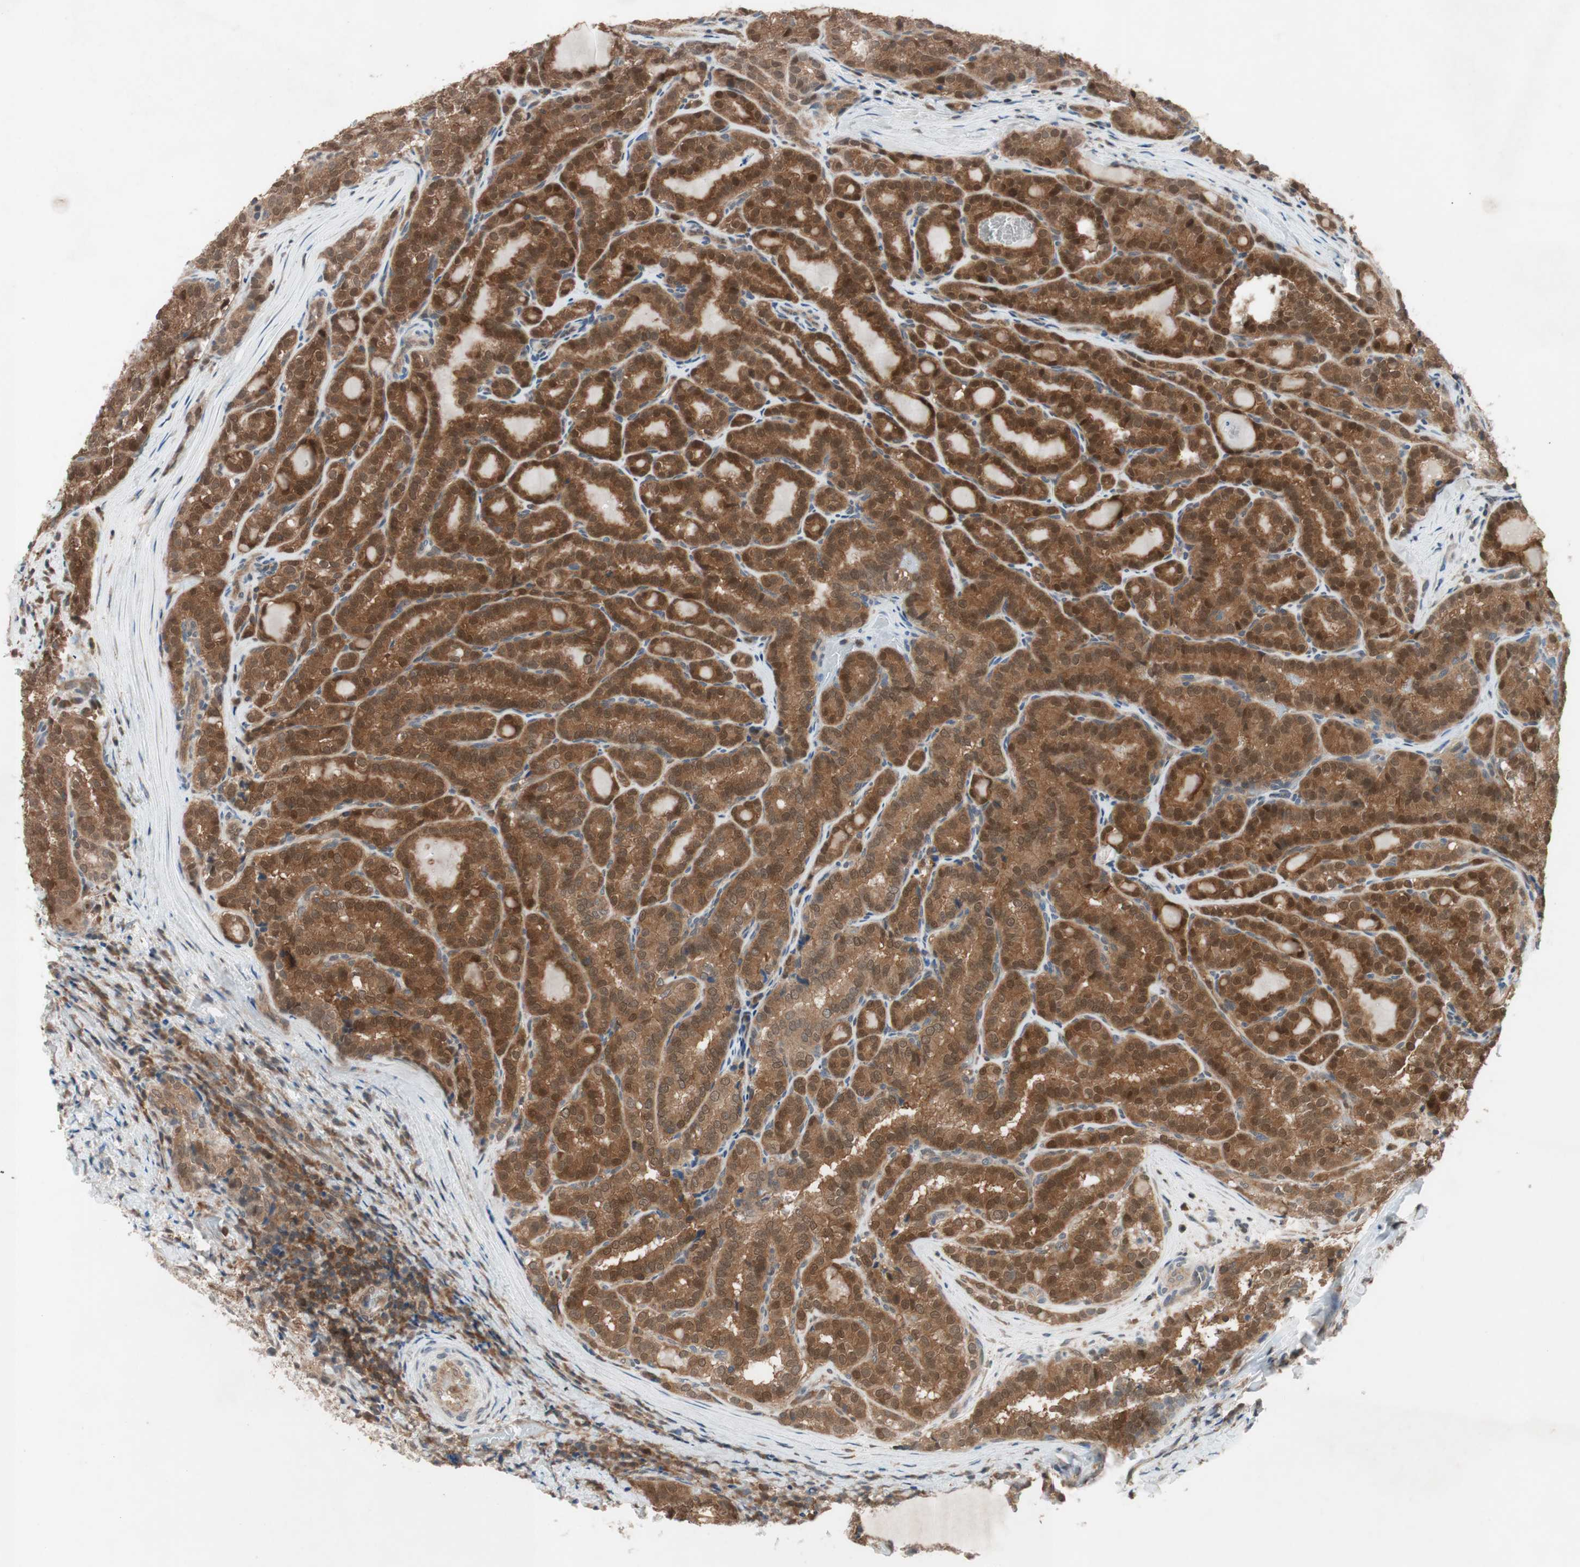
{"staining": {"intensity": "strong", "quantity": ">75%", "location": "cytoplasmic/membranous"}, "tissue": "thyroid cancer", "cell_type": "Tumor cells", "image_type": "cancer", "snomed": [{"axis": "morphology", "description": "Normal tissue, NOS"}, {"axis": "morphology", "description": "Papillary adenocarcinoma, NOS"}, {"axis": "topography", "description": "Thyroid gland"}], "caption": "IHC photomicrograph of neoplastic tissue: human thyroid papillary adenocarcinoma stained using IHC exhibits high levels of strong protein expression localized specifically in the cytoplasmic/membranous of tumor cells, appearing as a cytoplasmic/membranous brown color.", "gene": "GALT", "patient": {"sex": "female", "age": 30}}